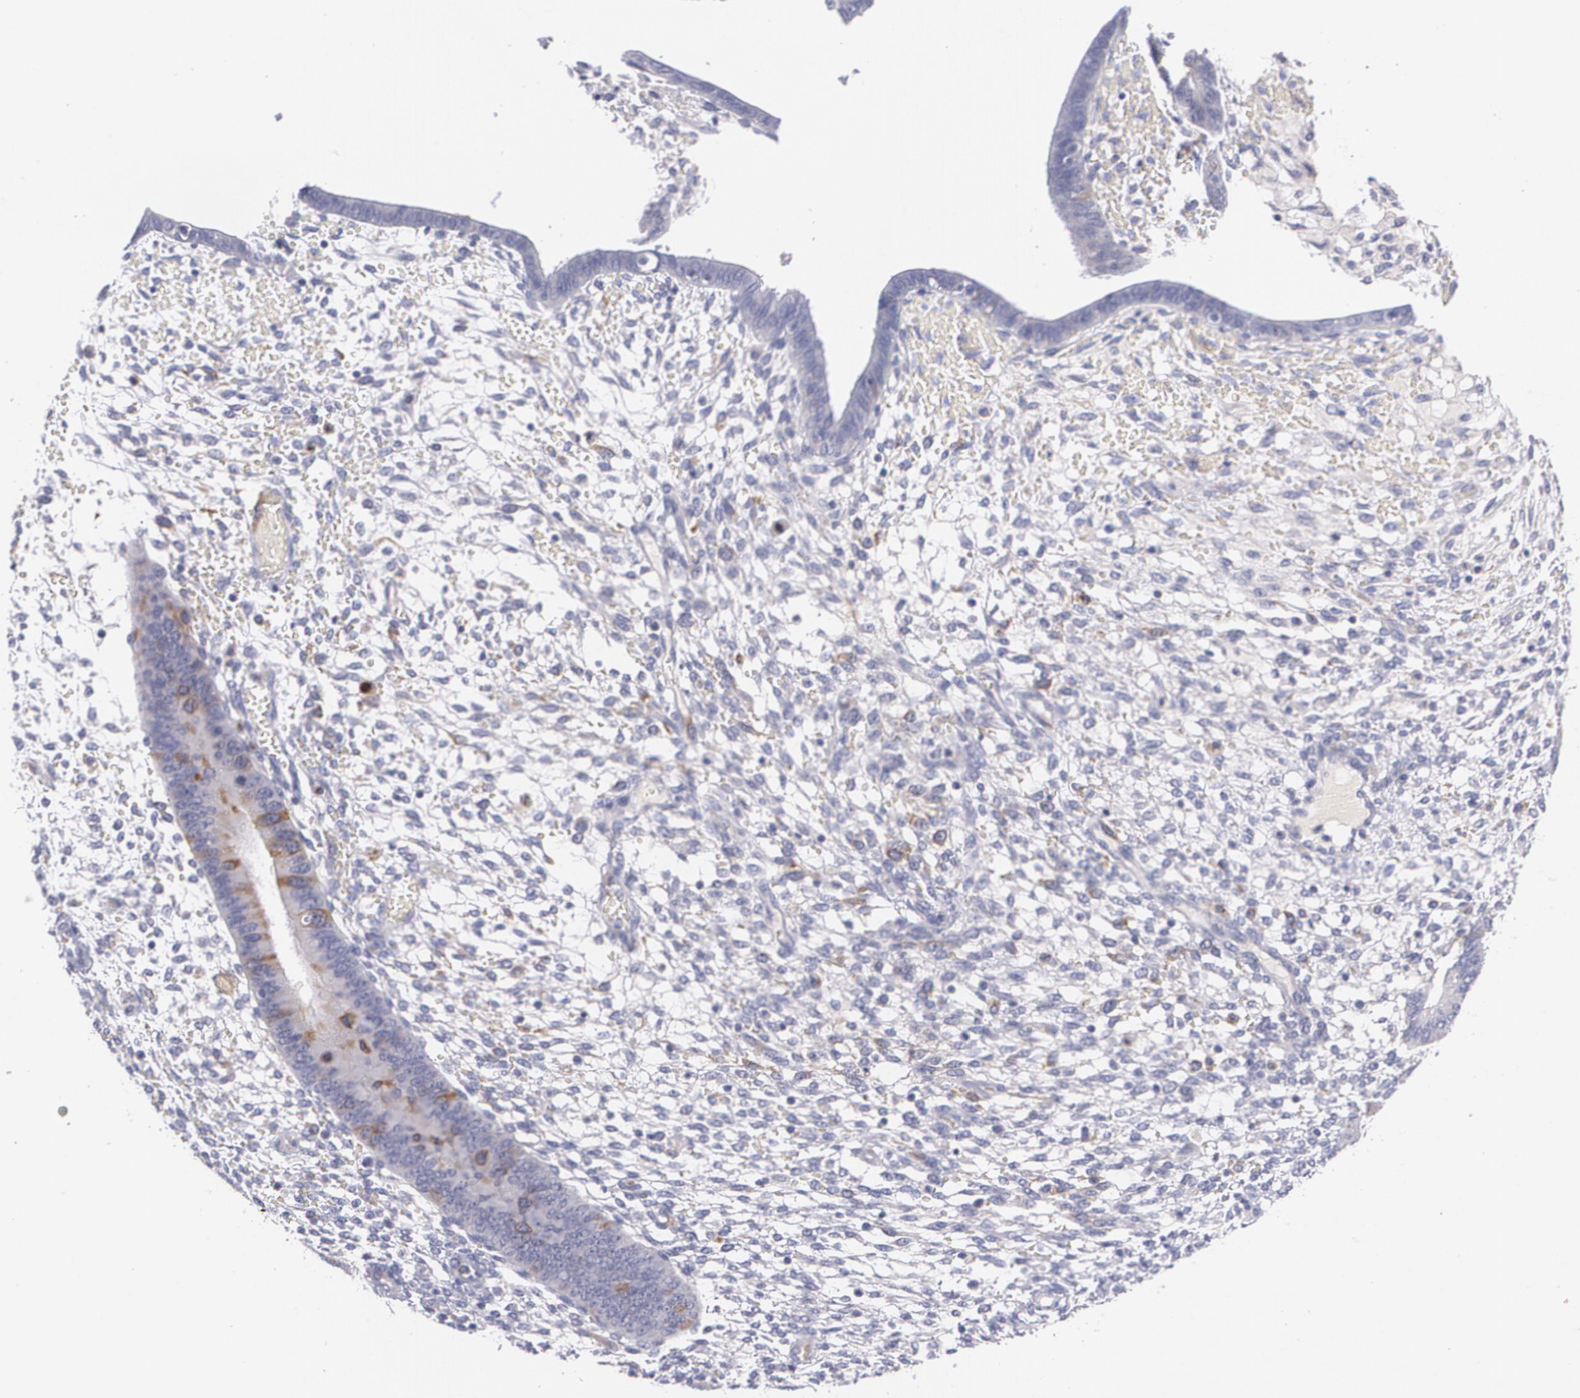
{"staining": {"intensity": "negative", "quantity": "none", "location": "none"}, "tissue": "endometrium", "cell_type": "Cells in endometrial stroma", "image_type": "normal", "snomed": [{"axis": "morphology", "description": "Normal tissue, NOS"}, {"axis": "topography", "description": "Endometrium"}], "caption": "A histopathology image of endometrium stained for a protein reveals no brown staining in cells in endometrial stroma. (Immunohistochemistry, brightfield microscopy, high magnification).", "gene": "HMMR", "patient": {"sex": "female", "age": 42}}